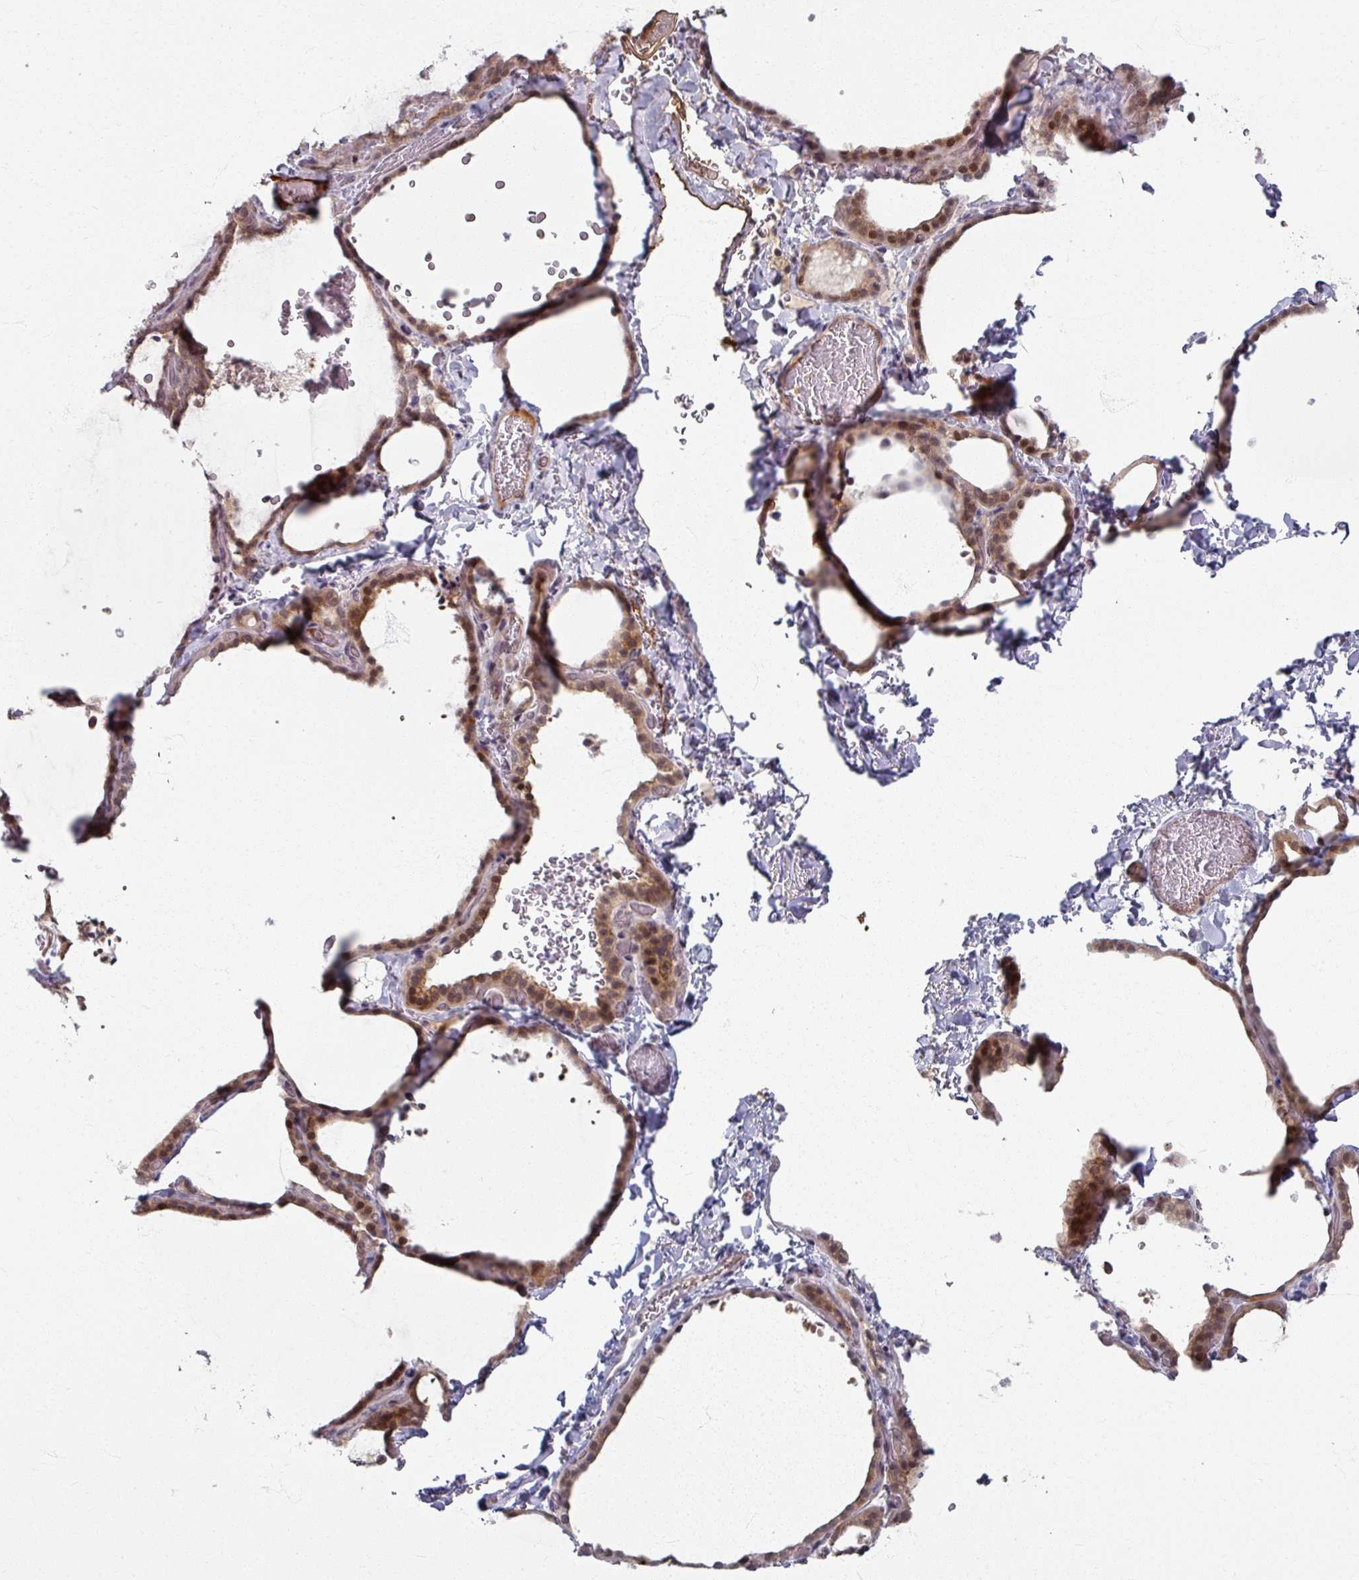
{"staining": {"intensity": "moderate", "quantity": ">75%", "location": "cytoplasmic/membranous,nuclear"}, "tissue": "thyroid gland", "cell_type": "Glandular cells", "image_type": "normal", "snomed": [{"axis": "morphology", "description": "Normal tissue, NOS"}, {"axis": "topography", "description": "Thyroid gland"}], "caption": "Brown immunohistochemical staining in benign human thyroid gland displays moderate cytoplasmic/membranous,nuclear positivity in approximately >75% of glandular cells. The protein is stained brown, and the nuclei are stained in blue (DAB IHC with brightfield microscopy, high magnification).", "gene": "KLC3", "patient": {"sex": "female", "age": 22}}